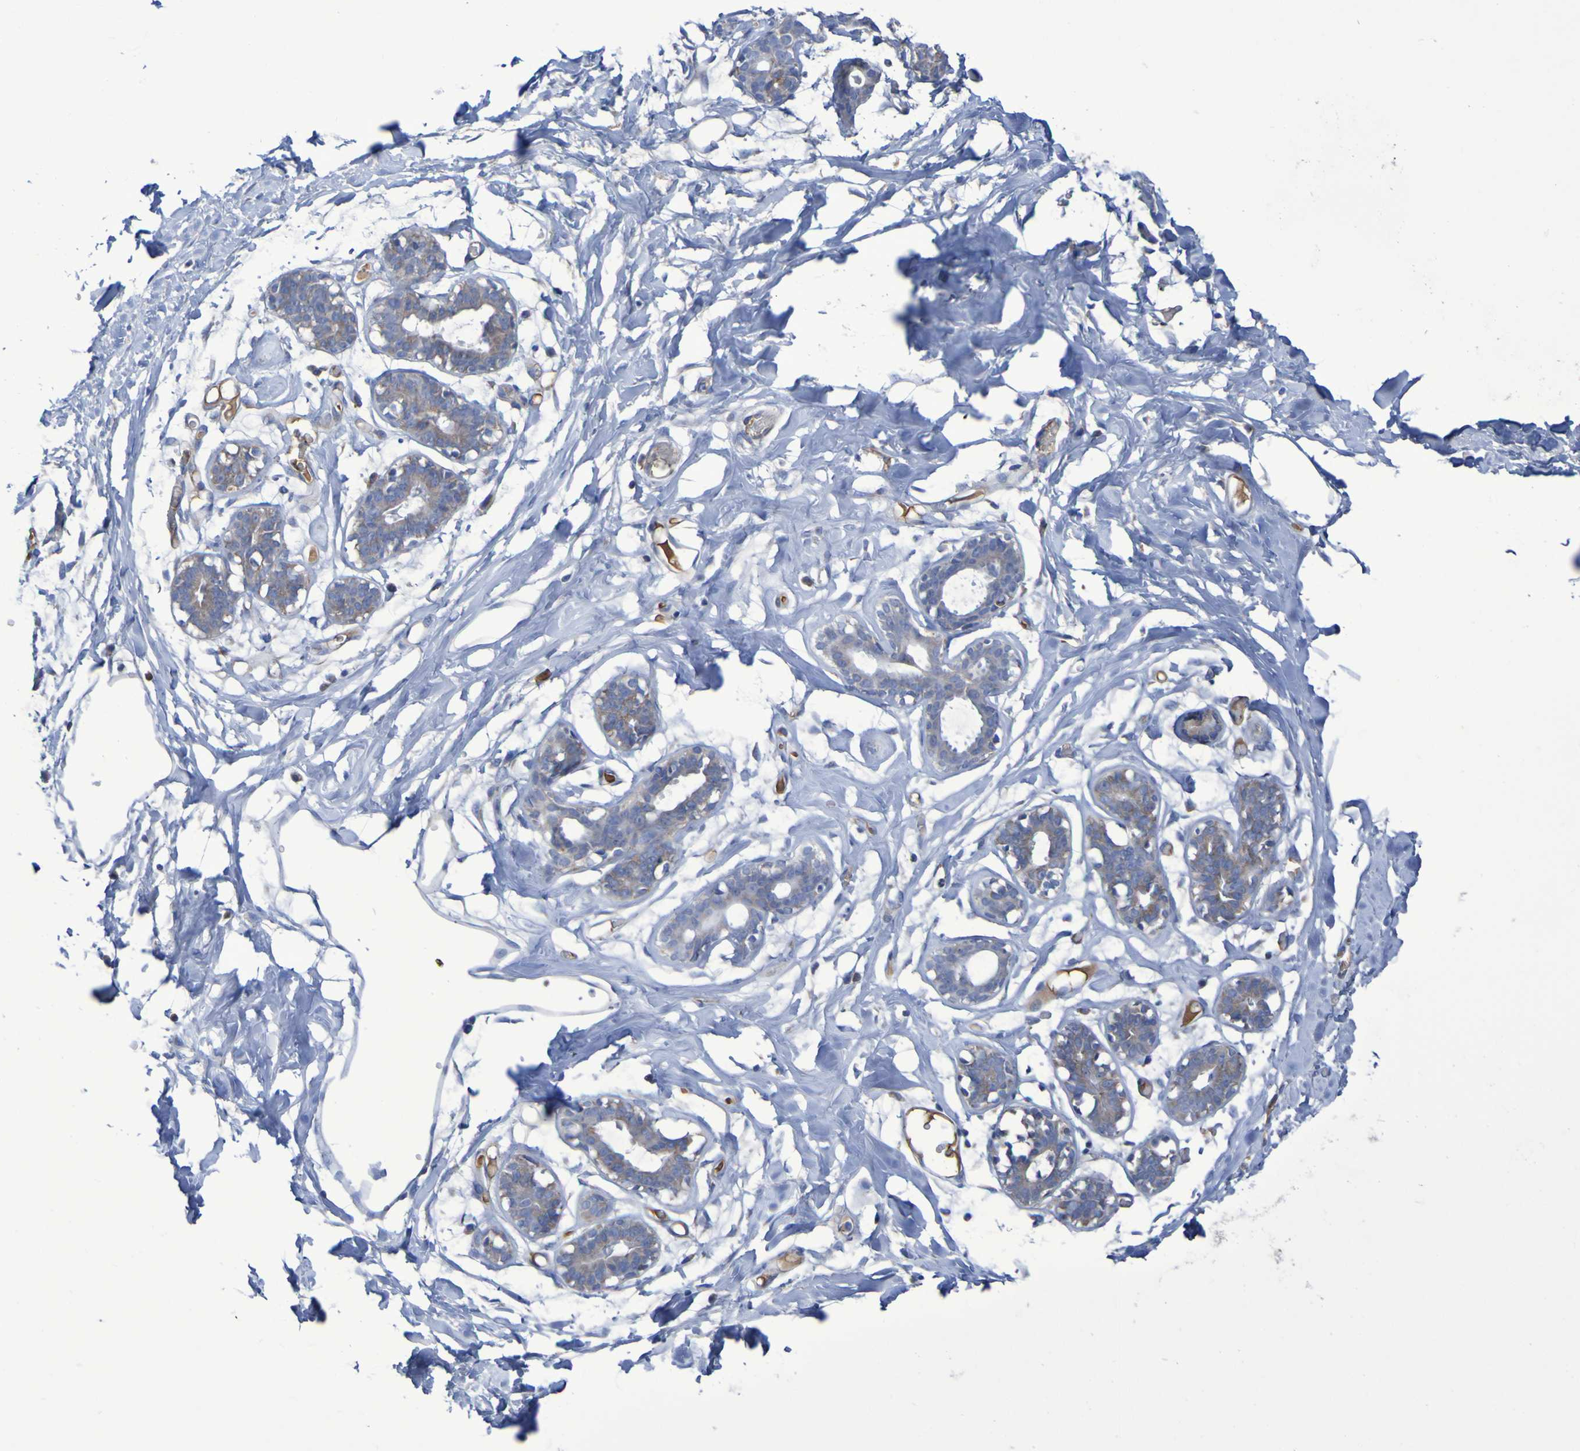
{"staining": {"intensity": "negative", "quantity": "none", "location": "none"}, "tissue": "adipose tissue", "cell_type": "Adipocytes", "image_type": "normal", "snomed": [{"axis": "morphology", "description": "Normal tissue, NOS"}, {"axis": "topography", "description": "Breast"}, {"axis": "topography", "description": "Adipose tissue"}], "caption": "Immunohistochemistry image of unremarkable adipose tissue: human adipose tissue stained with DAB demonstrates no significant protein expression in adipocytes.", "gene": "CNTN2", "patient": {"sex": "female", "age": 25}}